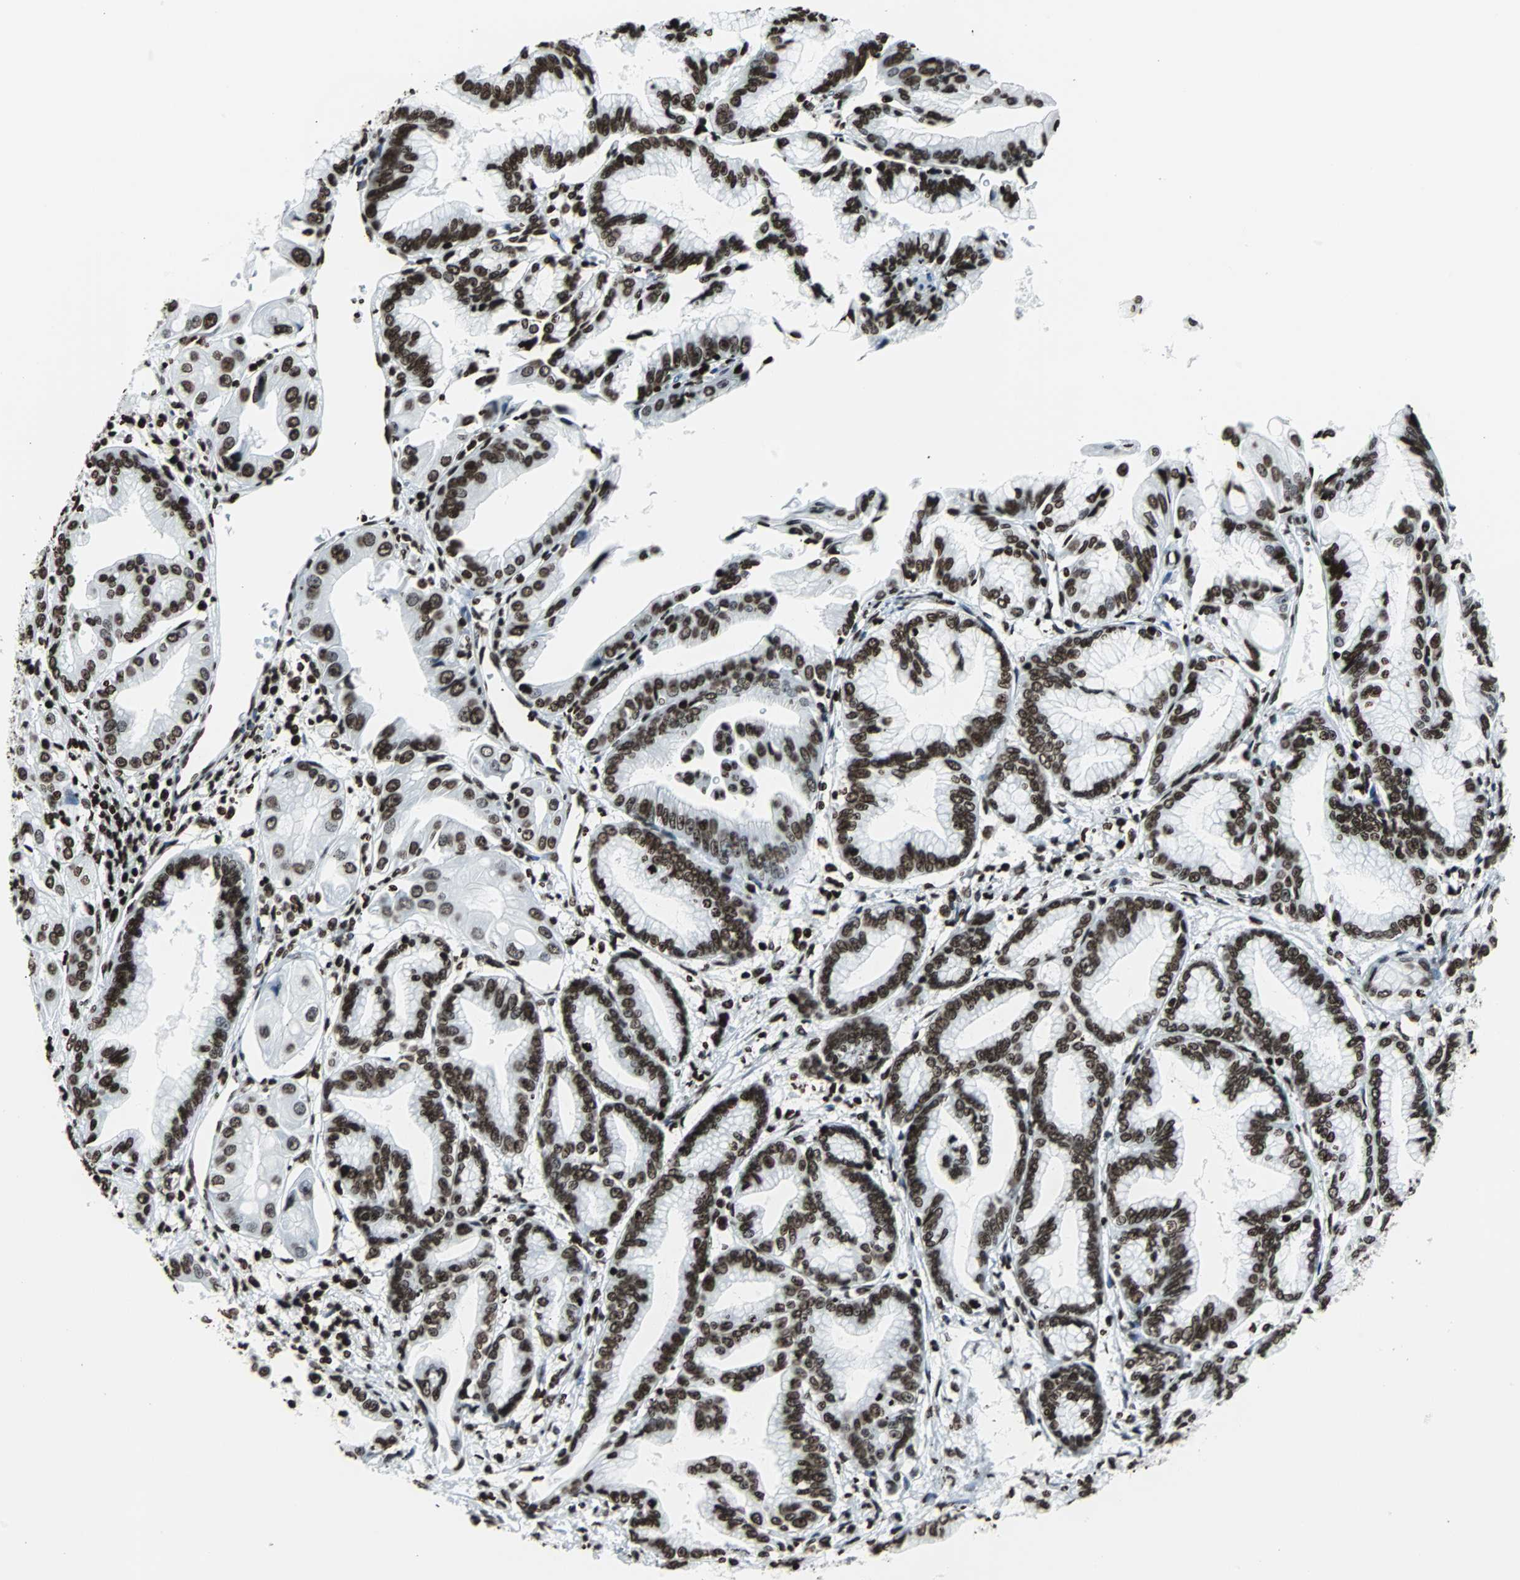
{"staining": {"intensity": "strong", "quantity": ">75%", "location": "nuclear"}, "tissue": "pancreatic cancer", "cell_type": "Tumor cells", "image_type": "cancer", "snomed": [{"axis": "morphology", "description": "Adenocarcinoma, NOS"}, {"axis": "topography", "description": "Pancreas"}], "caption": "Approximately >75% of tumor cells in adenocarcinoma (pancreatic) demonstrate strong nuclear protein staining as visualized by brown immunohistochemical staining.", "gene": "H2BC18", "patient": {"sex": "female", "age": 64}}